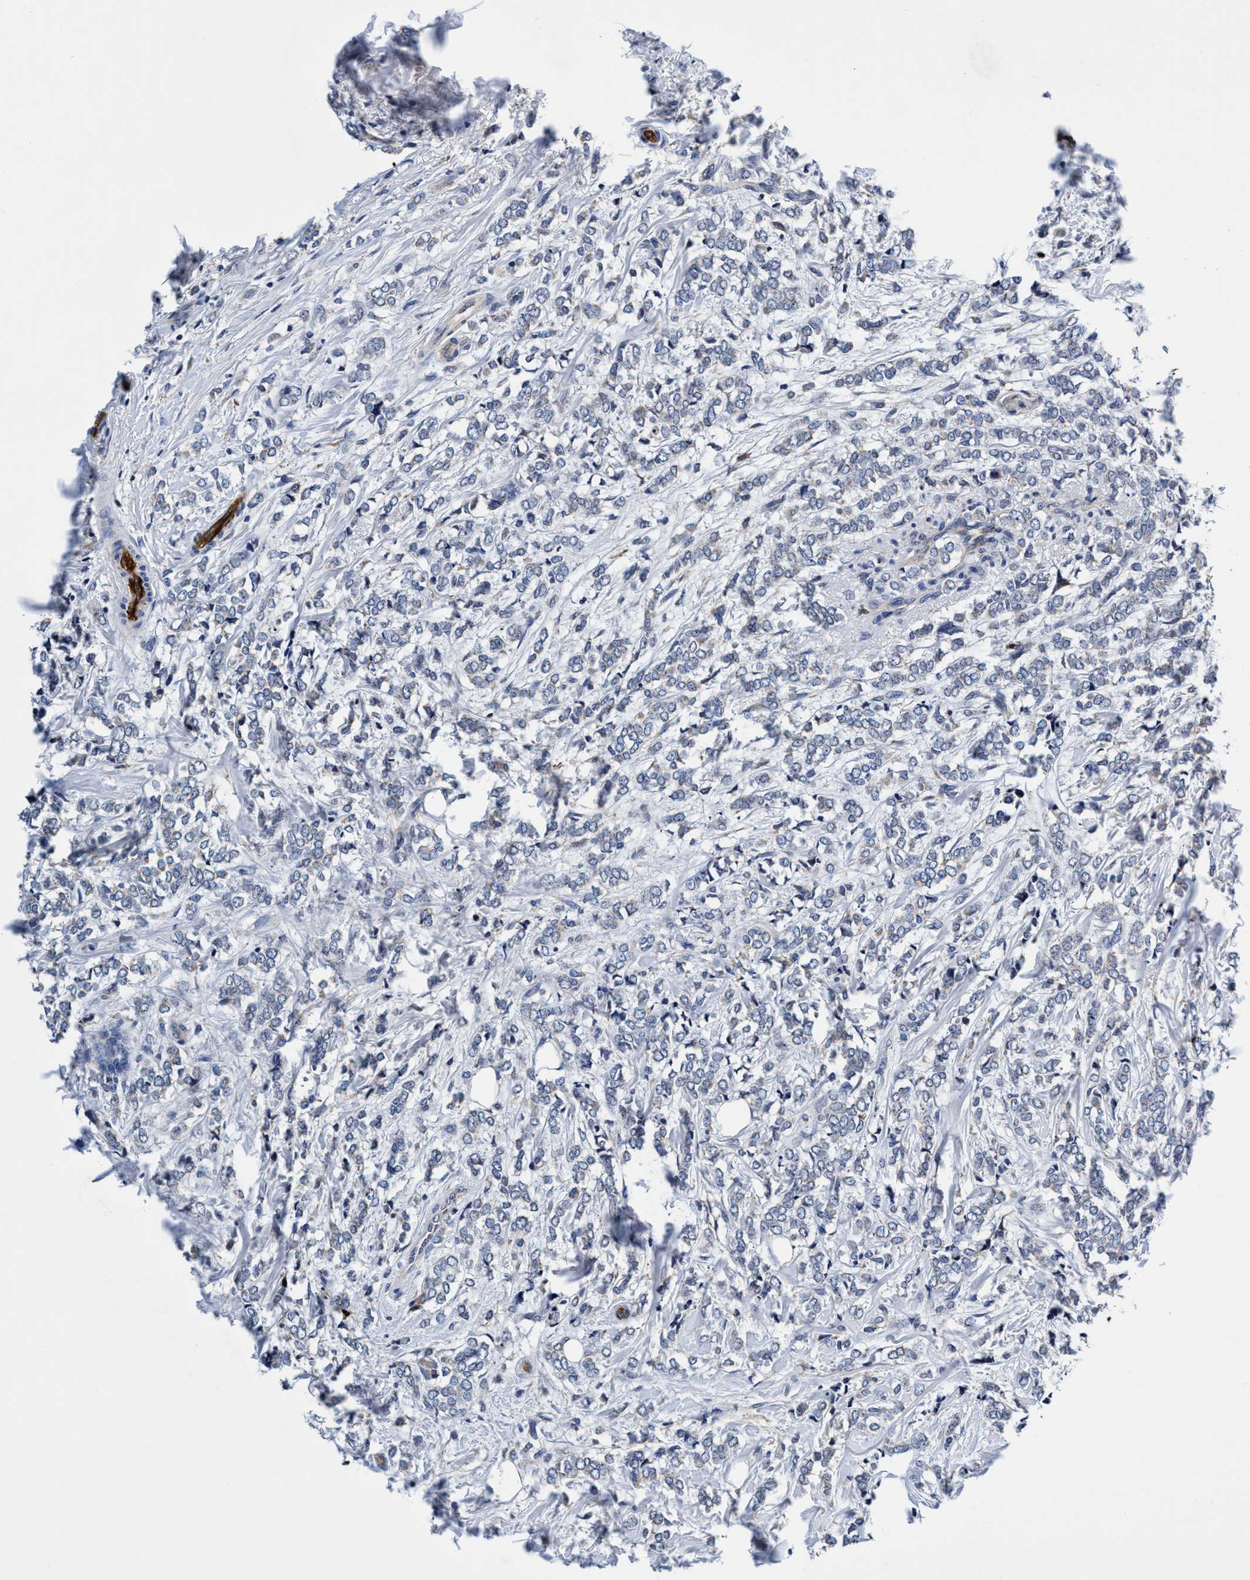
{"staining": {"intensity": "weak", "quantity": "<25%", "location": "cytoplasmic/membranous"}, "tissue": "breast cancer", "cell_type": "Tumor cells", "image_type": "cancer", "snomed": [{"axis": "morphology", "description": "Normal tissue, NOS"}, {"axis": "morphology", "description": "Lobular carcinoma"}, {"axis": "topography", "description": "Breast"}], "caption": "Immunohistochemistry (IHC) image of neoplastic tissue: breast lobular carcinoma stained with DAB (3,3'-diaminobenzidine) reveals no significant protein positivity in tumor cells.", "gene": "UBALD2", "patient": {"sex": "female", "age": 47}}